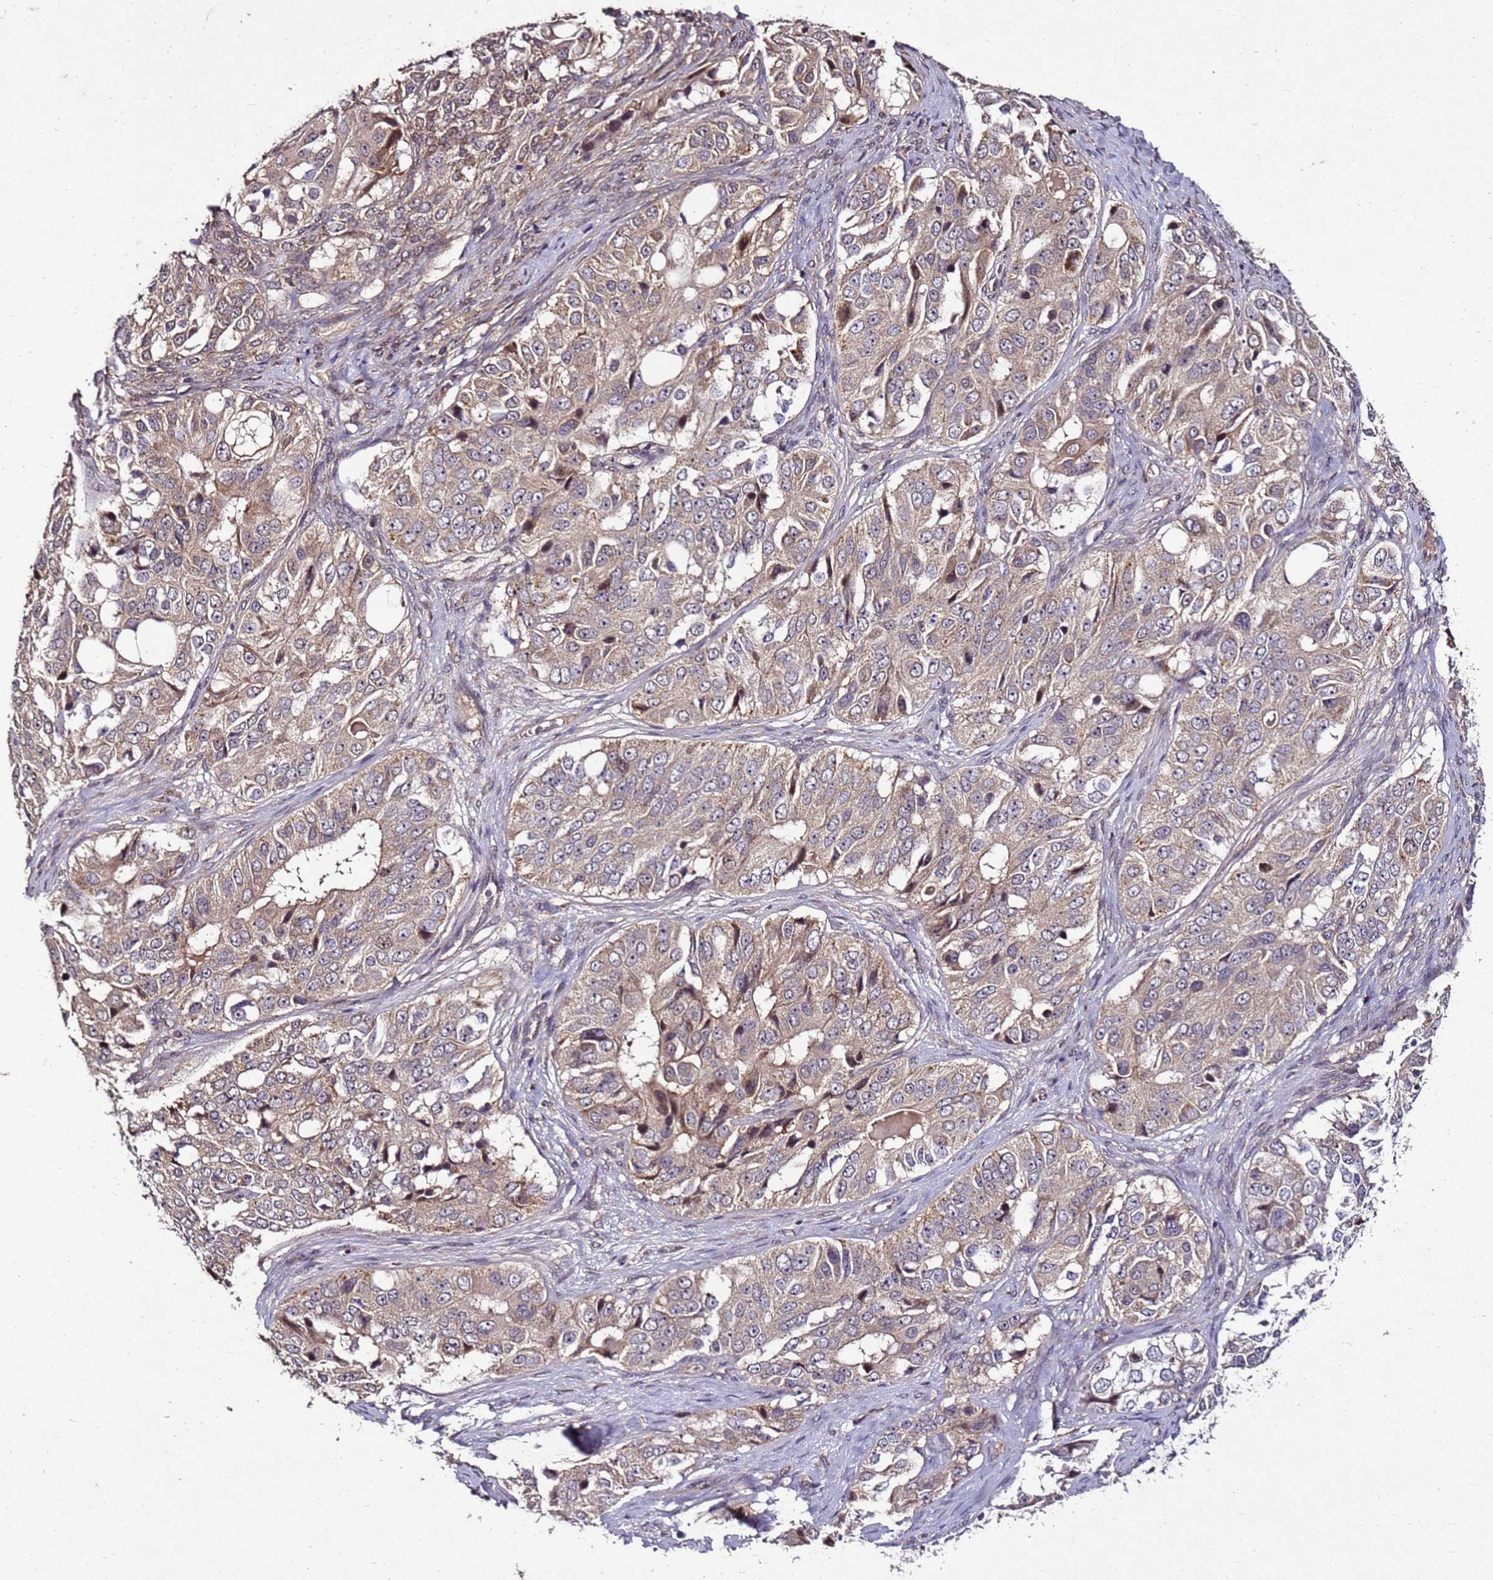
{"staining": {"intensity": "weak", "quantity": ">75%", "location": "cytoplasmic/membranous"}, "tissue": "ovarian cancer", "cell_type": "Tumor cells", "image_type": "cancer", "snomed": [{"axis": "morphology", "description": "Carcinoma, endometroid"}, {"axis": "topography", "description": "Ovary"}], "caption": "Ovarian cancer (endometroid carcinoma) stained with IHC exhibits weak cytoplasmic/membranous positivity in approximately >75% of tumor cells.", "gene": "ANKRD17", "patient": {"sex": "female", "age": 51}}